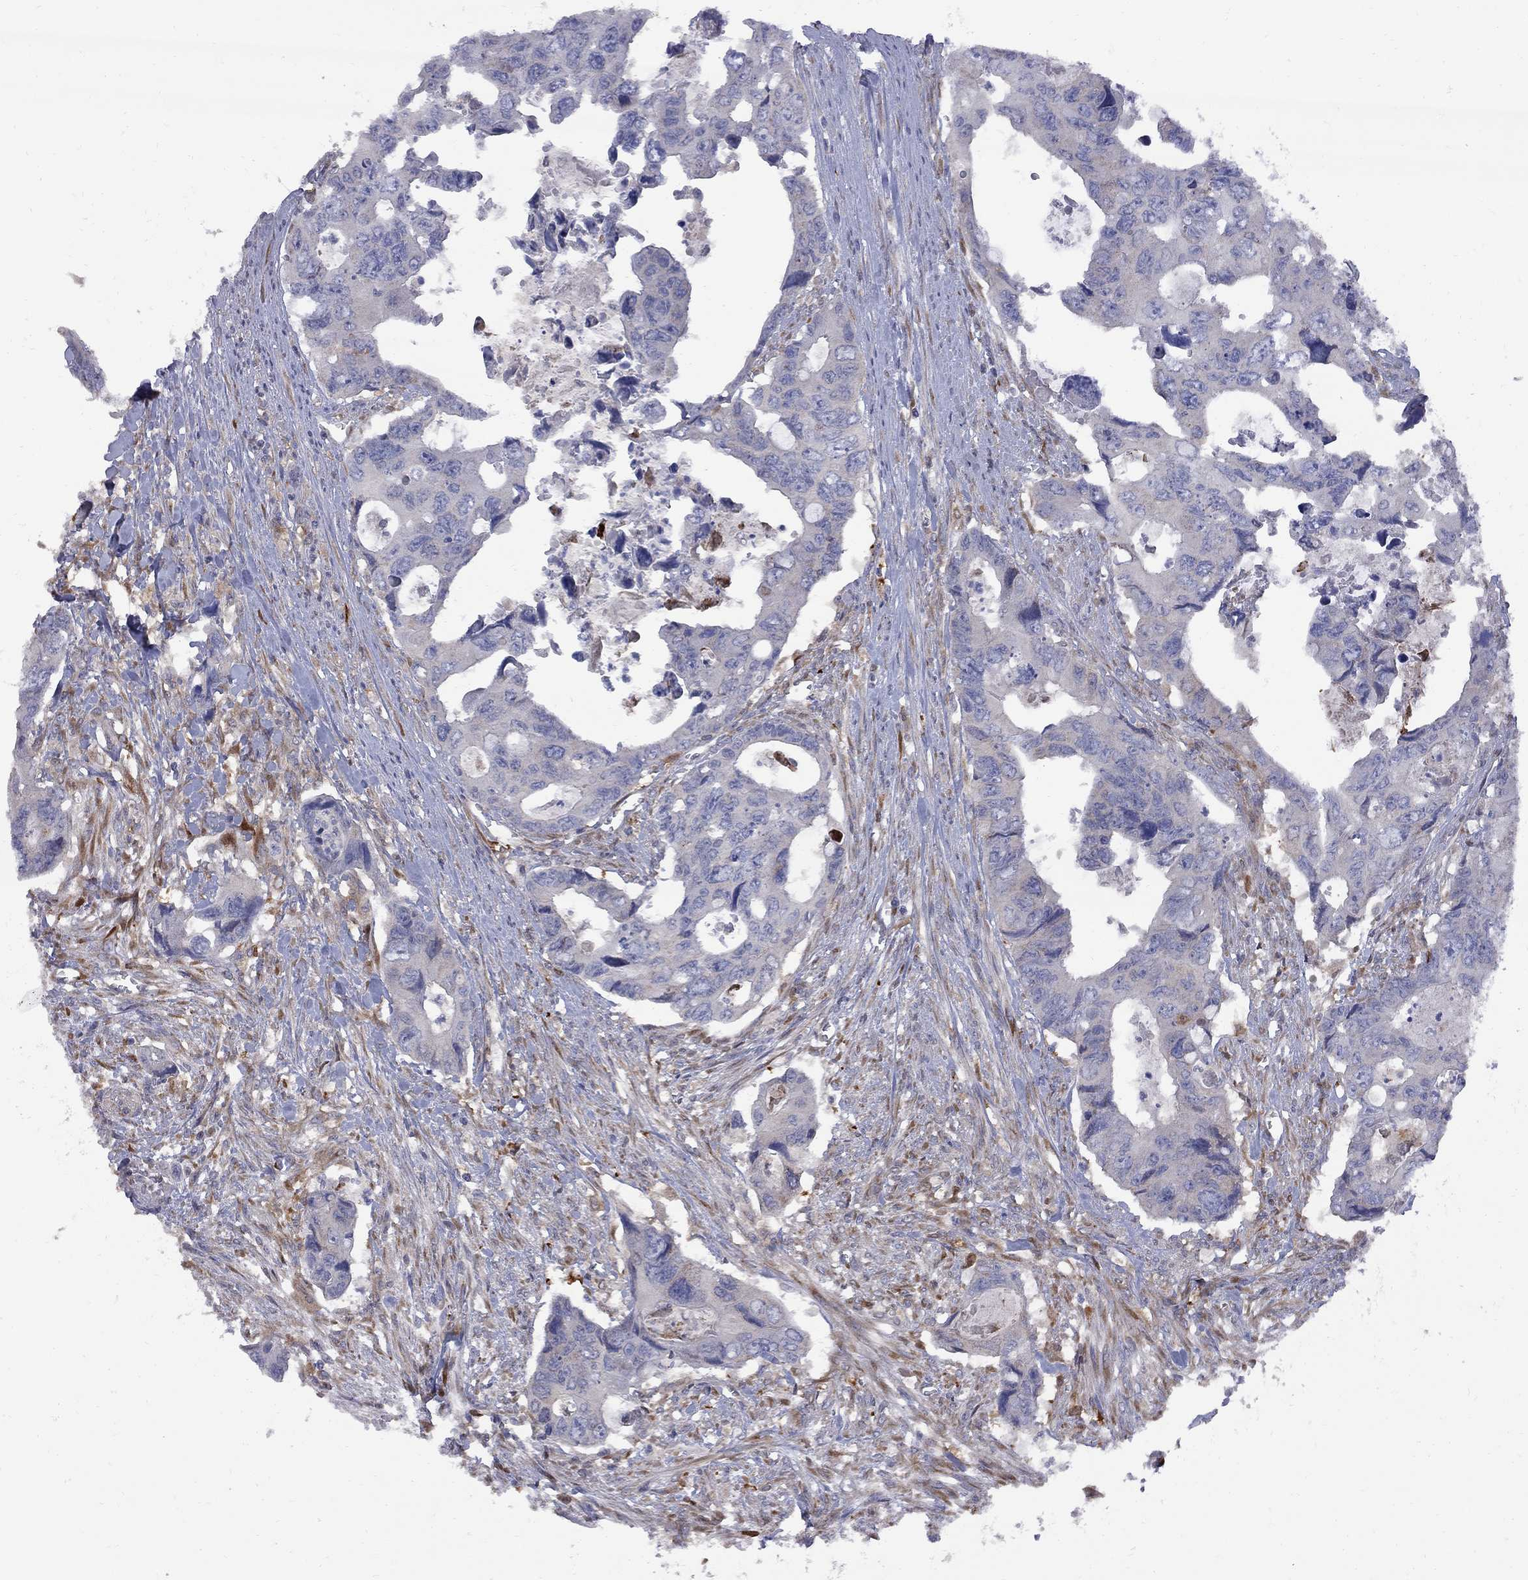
{"staining": {"intensity": "moderate", "quantity": "<25%", "location": "cytoplasmic/membranous"}, "tissue": "colorectal cancer", "cell_type": "Tumor cells", "image_type": "cancer", "snomed": [{"axis": "morphology", "description": "Adenocarcinoma, NOS"}, {"axis": "topography", "description": "Rectum"}], "caption": "IHC (DAB) staining of colorectal adenocarcinoma demonstrates moderate cytoplasmic/membranous protein positivity in about <25% of tumor cells.", "gene": "MTHFR", "patient": {"sex": "male", "age": 62}}